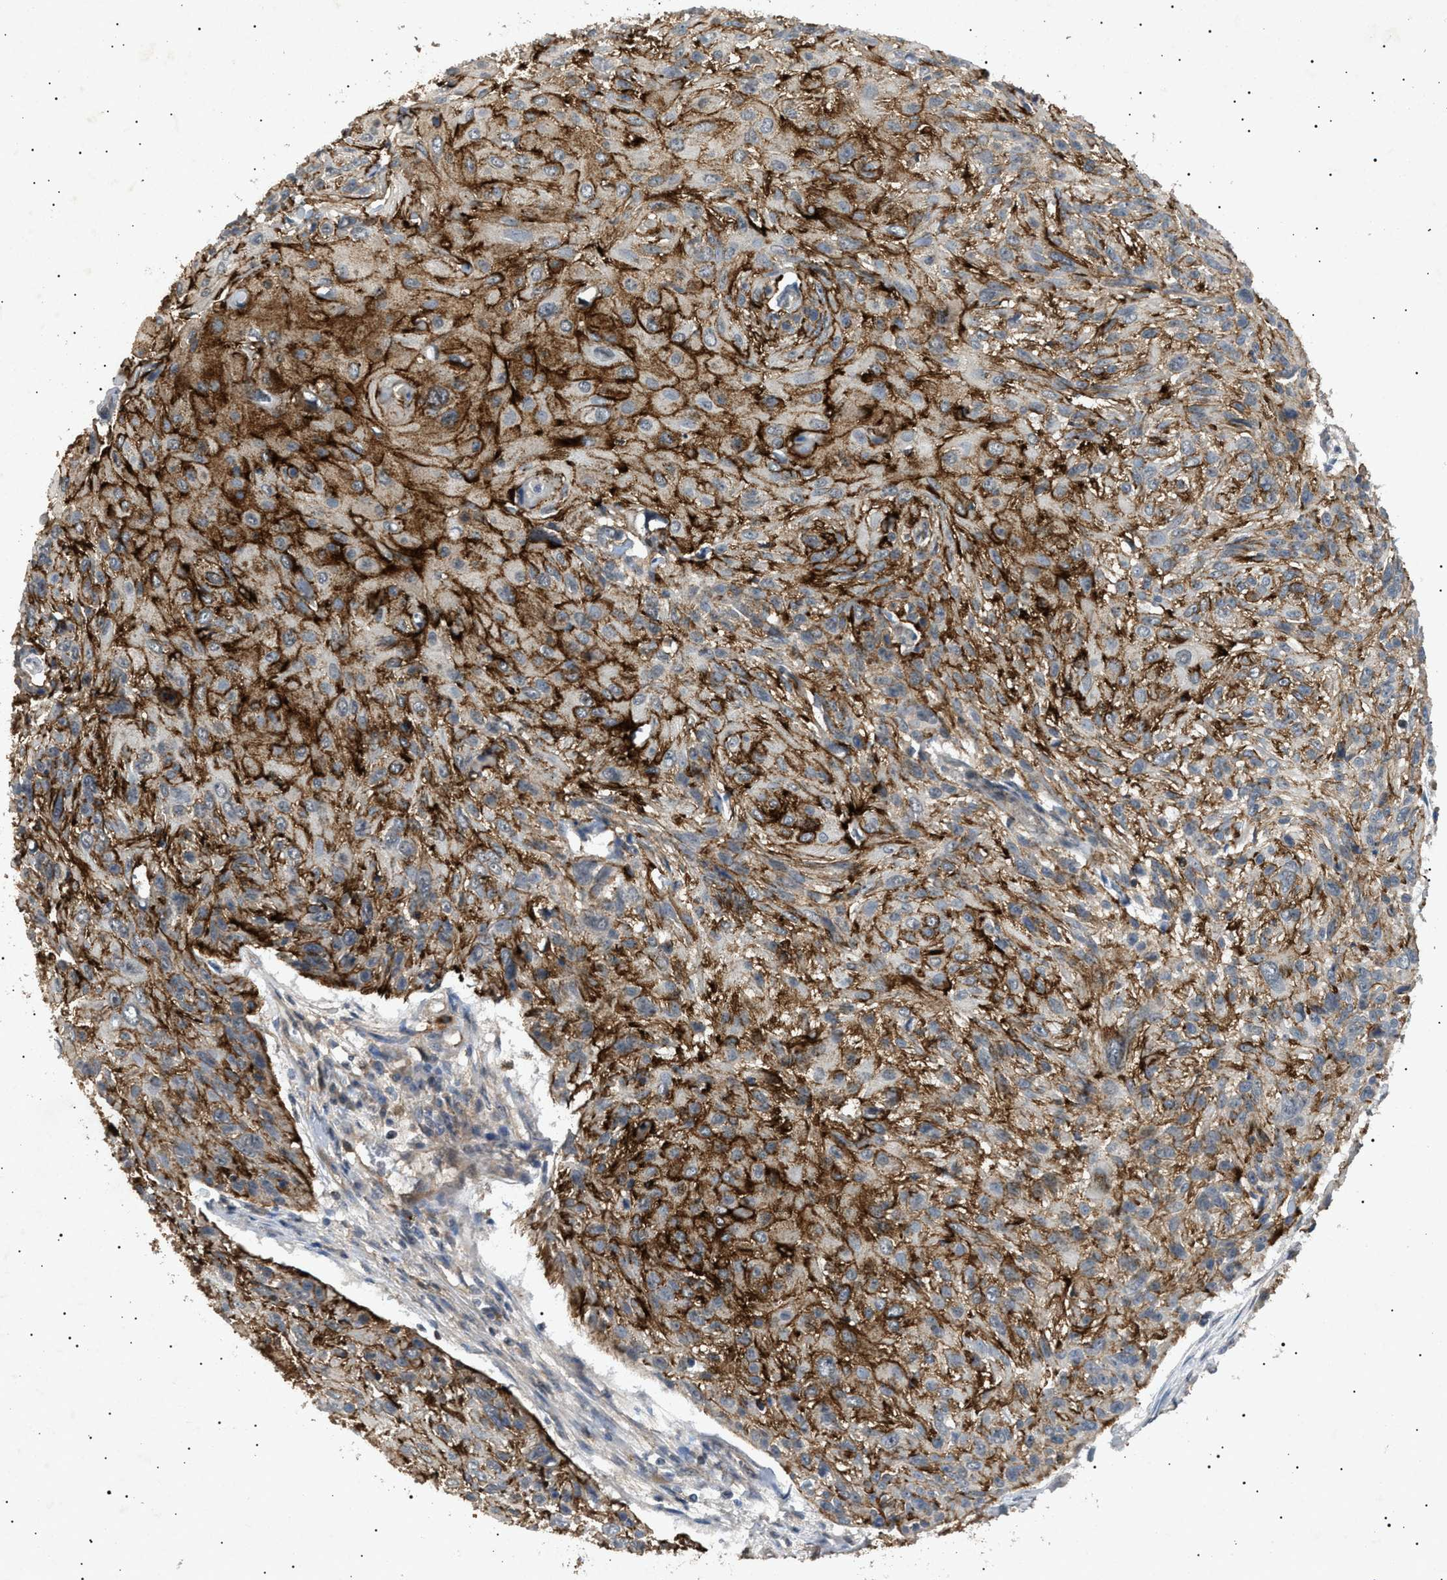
{"staining": {"intensity": "moderate", "quantity": ">75%", "location": "cytoplasmic/membranous"}, "tissue": "cervical cancer", "cell_type": "Tumor cells", "image_type": "cancer", "snomed": [{"axis": "morphology", "description": "Squamous cell carcinoma, NOS"}, {"axis": "topography", "description": "Cervix"}], "caption": "The photomicrograph displays staining of cervical cancer (squamous cell carcinoma), revealing moderate cytoplasmic/membranous protein positivity (brown color) within tumor cells.", "gene": "SIRT5", "patient": {"sex": "female", "age": 51}}